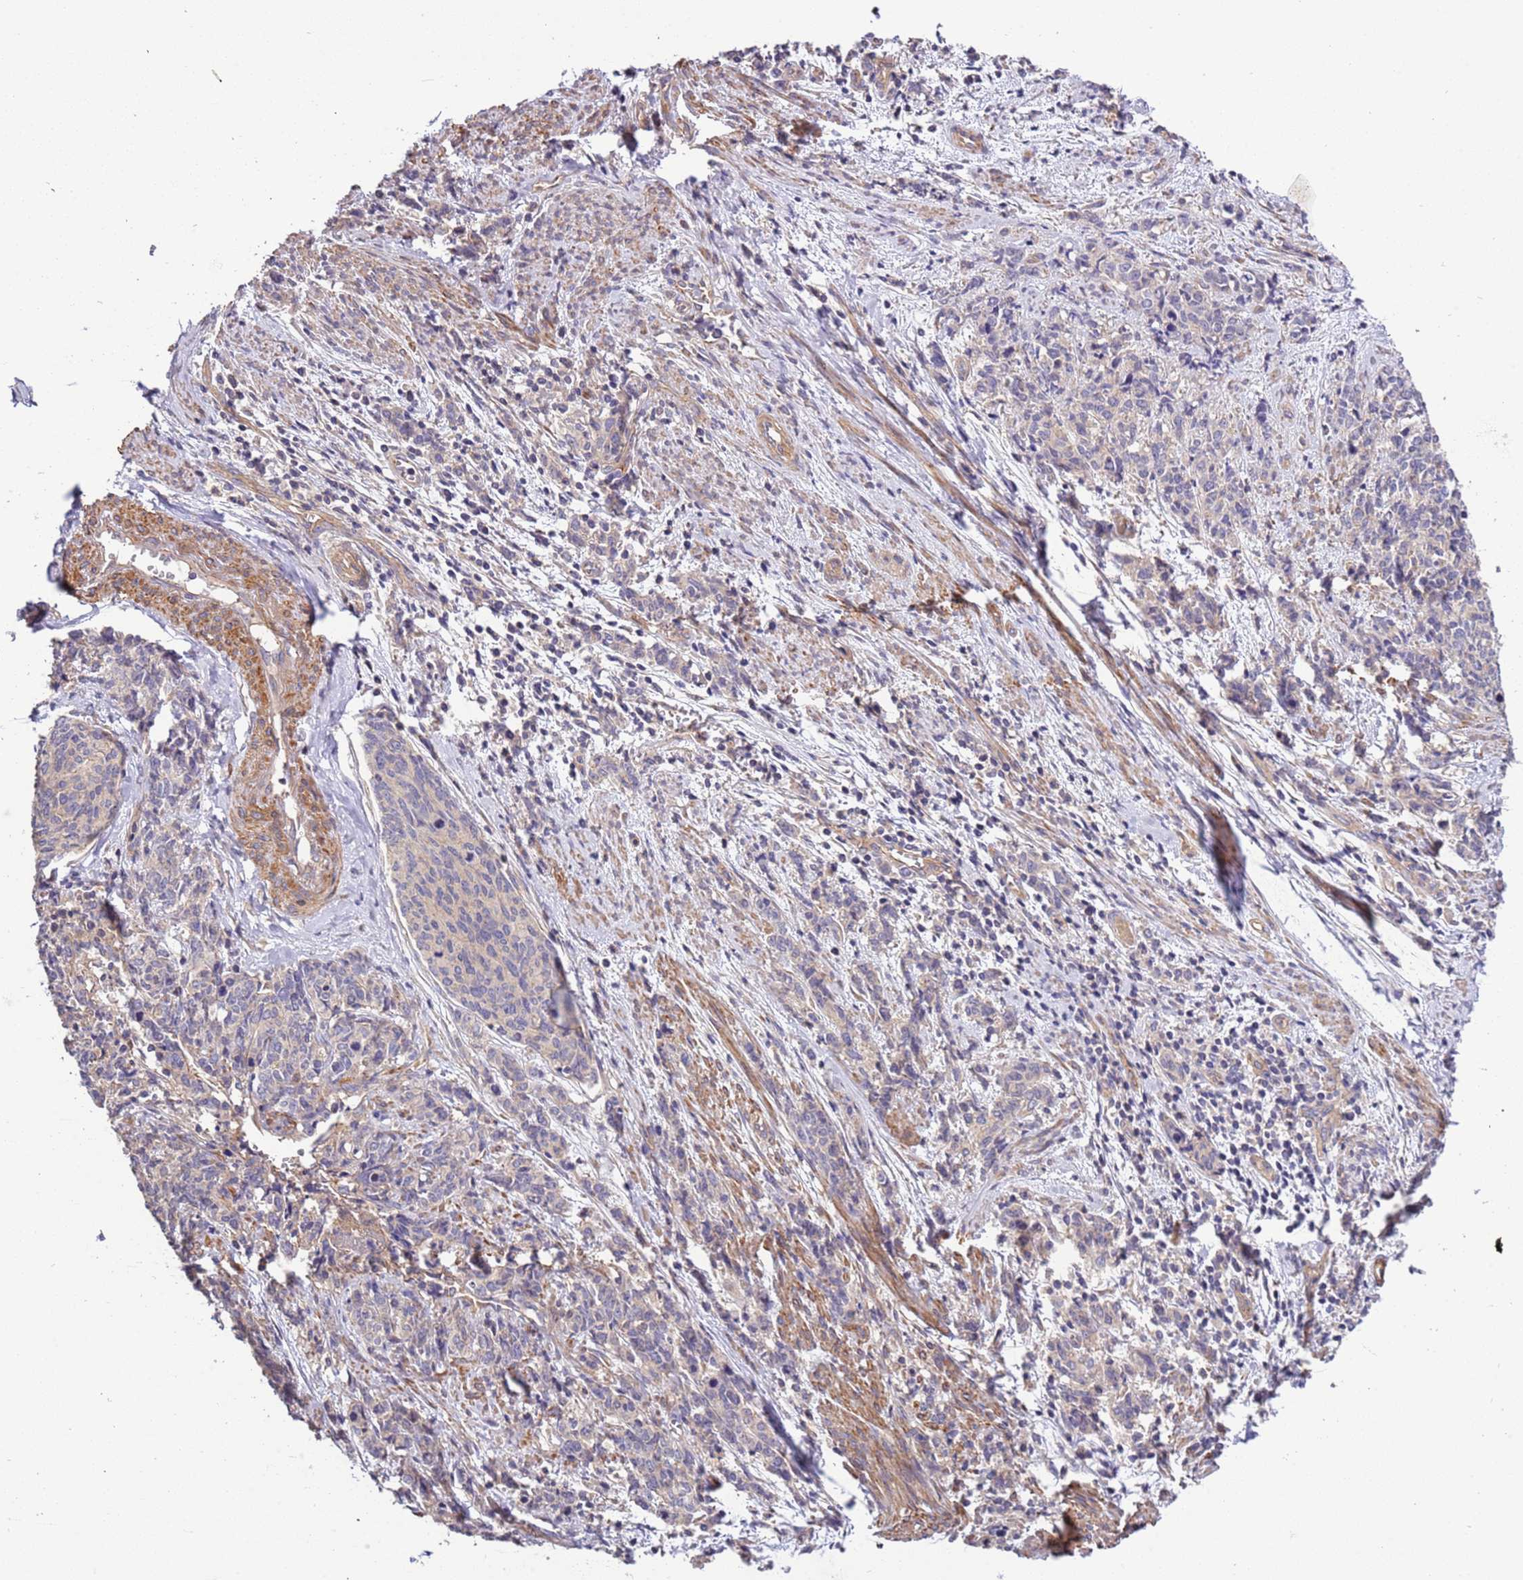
{"staining": {"intensity": "negative", "quantity": "none", "location": "none"}, "tissue": "cervical cancer", "cell_type": "Tumor cells", "image_type": "cancer", "snomed": [{"axis": "morphology", "description": "Squamous cell carcinoma, NOS"}, {"axis": "topography", "description": "Cervix"}], "caption": "DAB immunohistochemical staining of cervical squamous cell carcinoma exhibits no significant staining in tumor cells. The staining is performed using DAB (3,3'-diaminobenzidine) brown chromogen with nuclei counter-stained in using hematoxylin.", "gene": "LAMB4", "patient": {"sex": "female", "age": 60}}